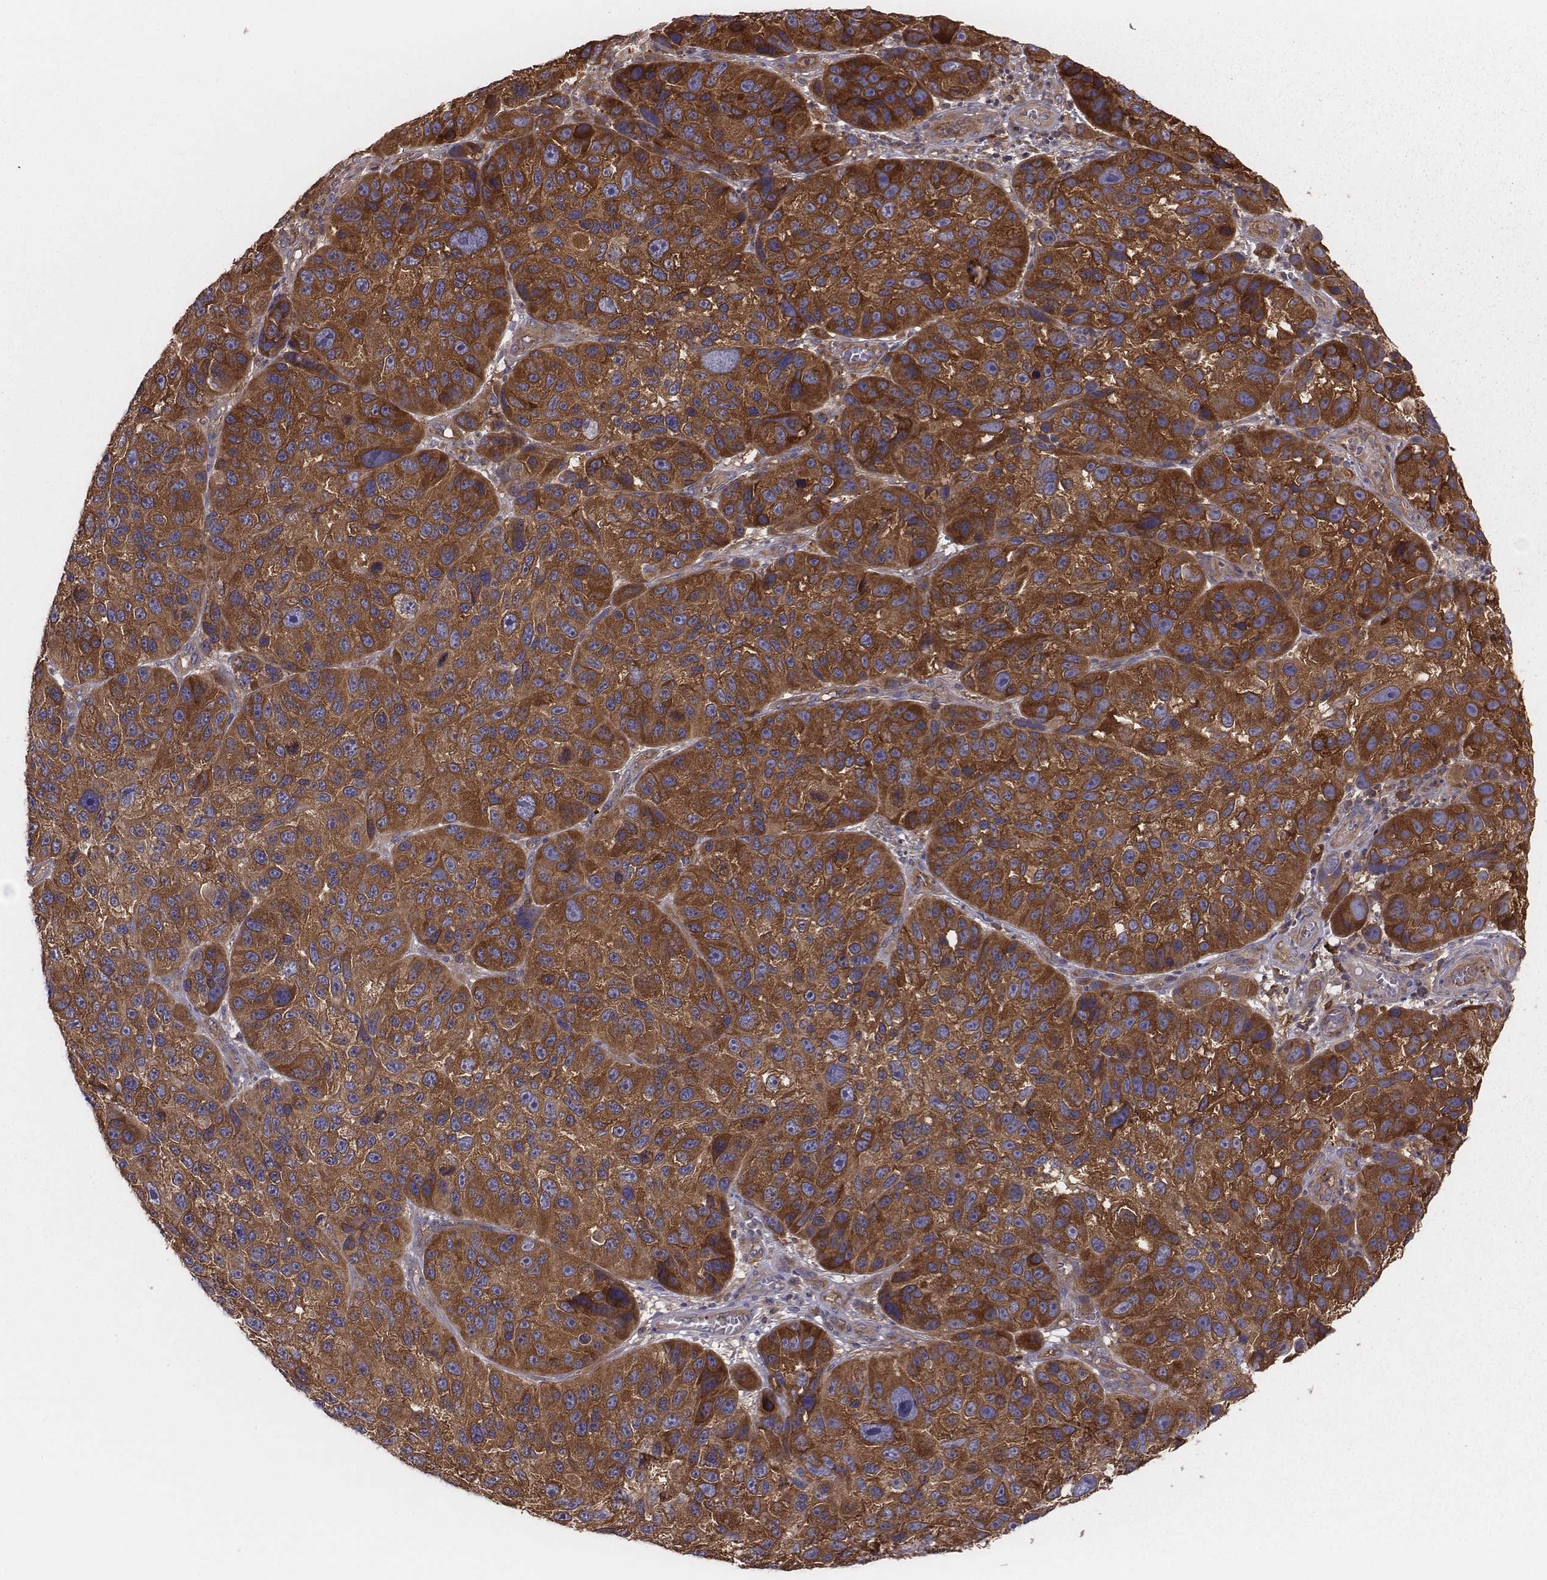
{"staining": {"intensity": "strong", "quantity": ">75%", "location": "cytoplasmic/membranous"}, "tissue": "melanoma", "cell_type": "Tumor cells", "image_type": "cancer", "snomed": [{"axis": "morphology", "description": "Malignant melanoma, NOS"}, {"axis": "topography", "description": "Skin"}], "caption": "Malignant melanoma stained for a protein displays strong cytoplasmic/membranous positivity in tumor cells.", "gene": "CAD", "patient": {"sex": "male", "age": 53}}